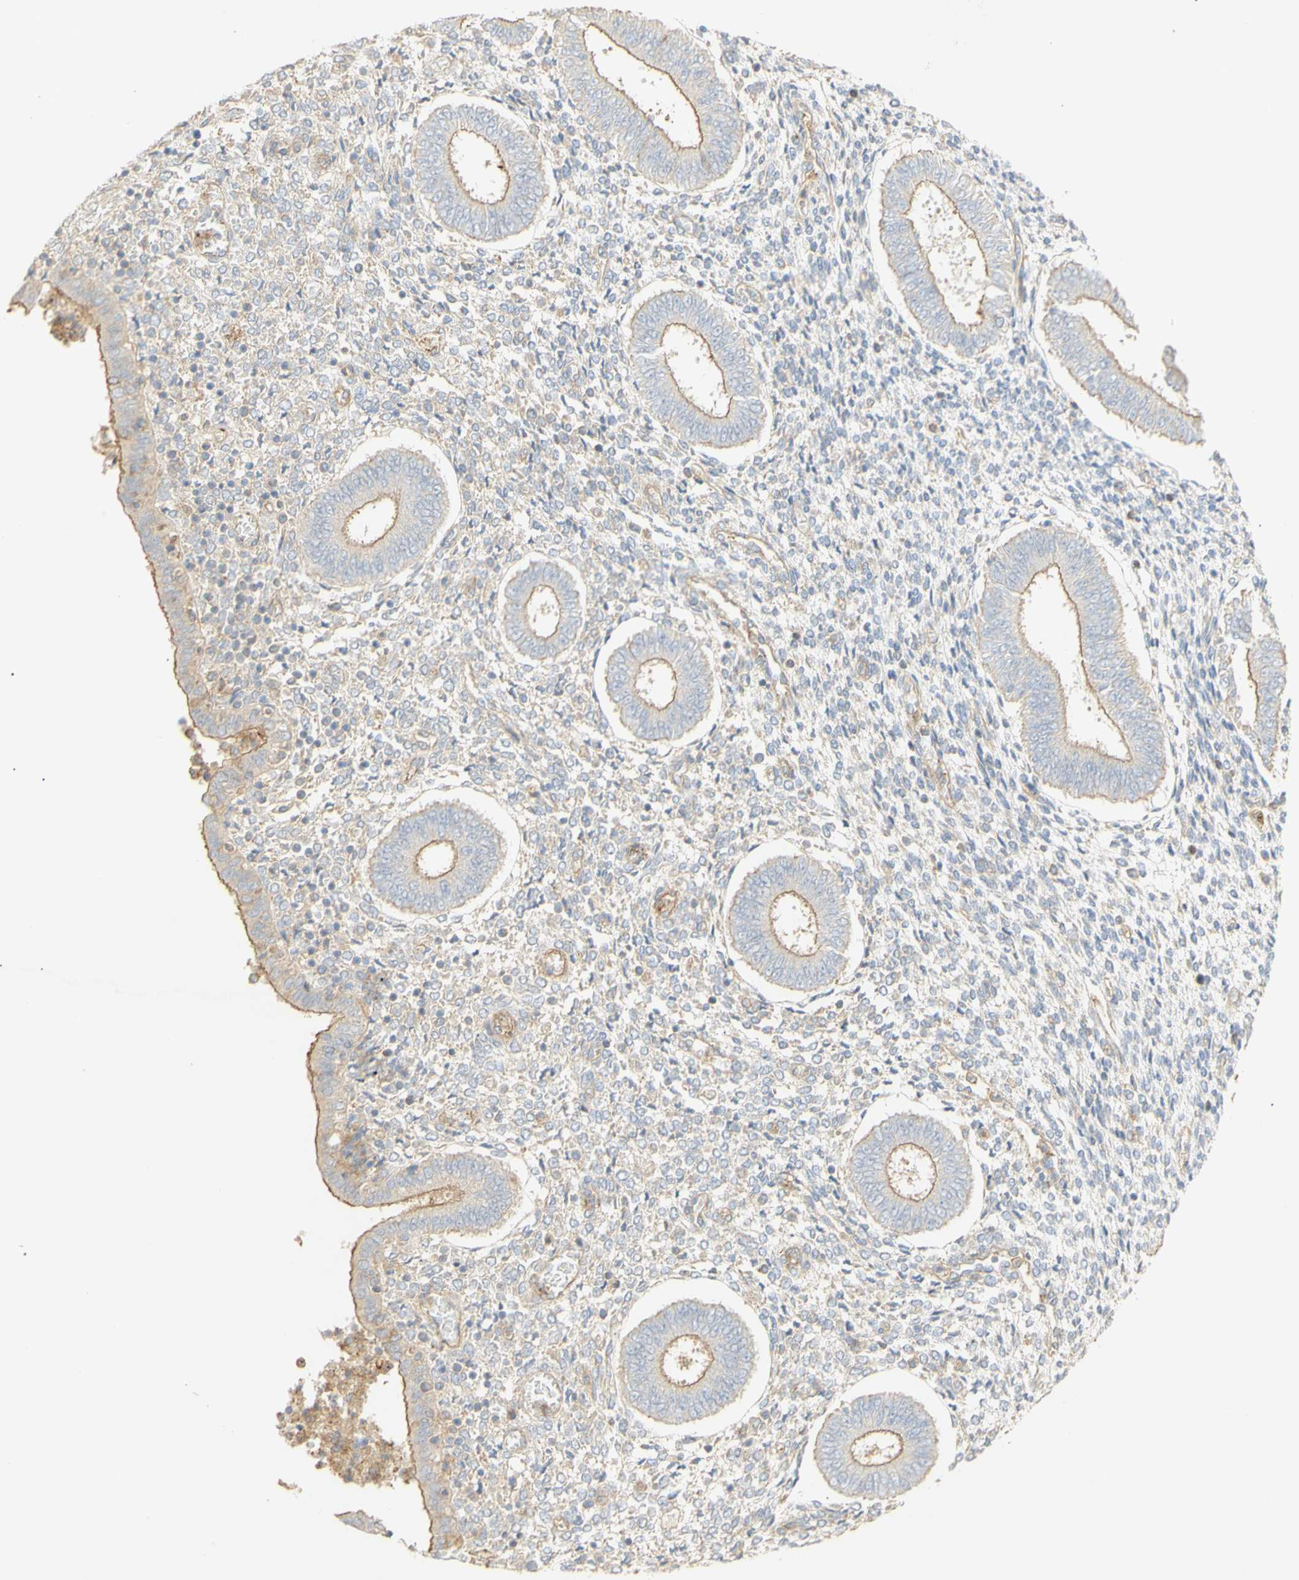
{"staining": {"intensity": "weak", "quantity": "<25%", "location": "cytoplasmic/membranous"}, "tissue": "endometrium", "cell_type": "Cells in endometrial stroma", "image_type": "normal", "snomed": [{"axis": "morphology", "description": "Normal tissue, NOS"}, {"axis": "topography", "description": "Endometrium"}], "caption": "An IHC image of normal endometrium is shown. There is no staining in cells in endometrial stroma of endometrium.", "gene": "KCNE4", "patient": {"sex": "female", "age": 35}}